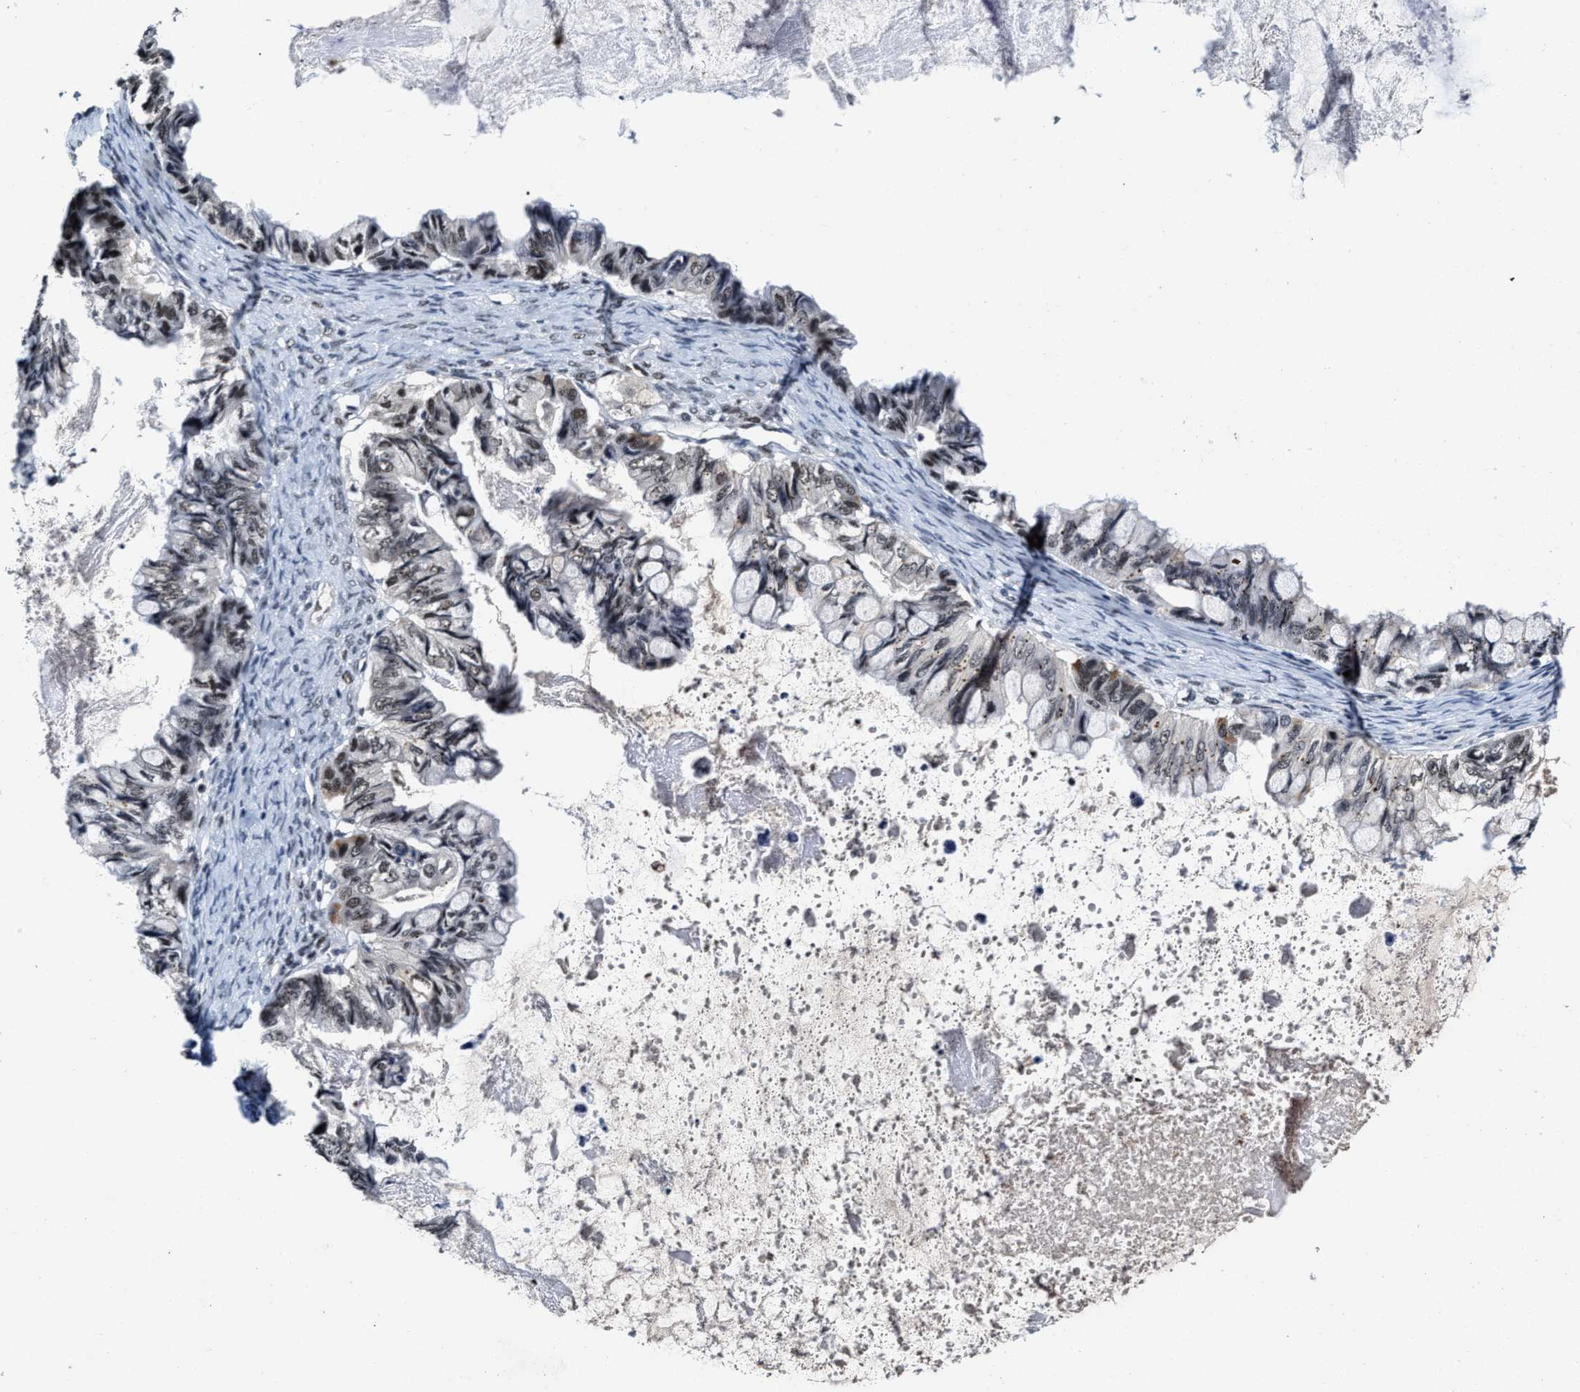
{"staining": {"intensity": "weak", "quantity": "<25%", "location": "nuclear"}, "tissue": "ovarian cancer", "cell_type": "Tumor cells", "image_type": "cancer", "snomed": [{"axis": "morphology", "description": "Cystadenocarcinoma, mucinous, NOS"}, {"axis": "topography", "description": "Ovary"}], "caption": "Immunohistochemical staining of human ovarian mucinous cystadenocarcinoma reveals no significant staining in tumor cells.", "gene": "INIP", "patient": {"sex": "female", "age": 80}}